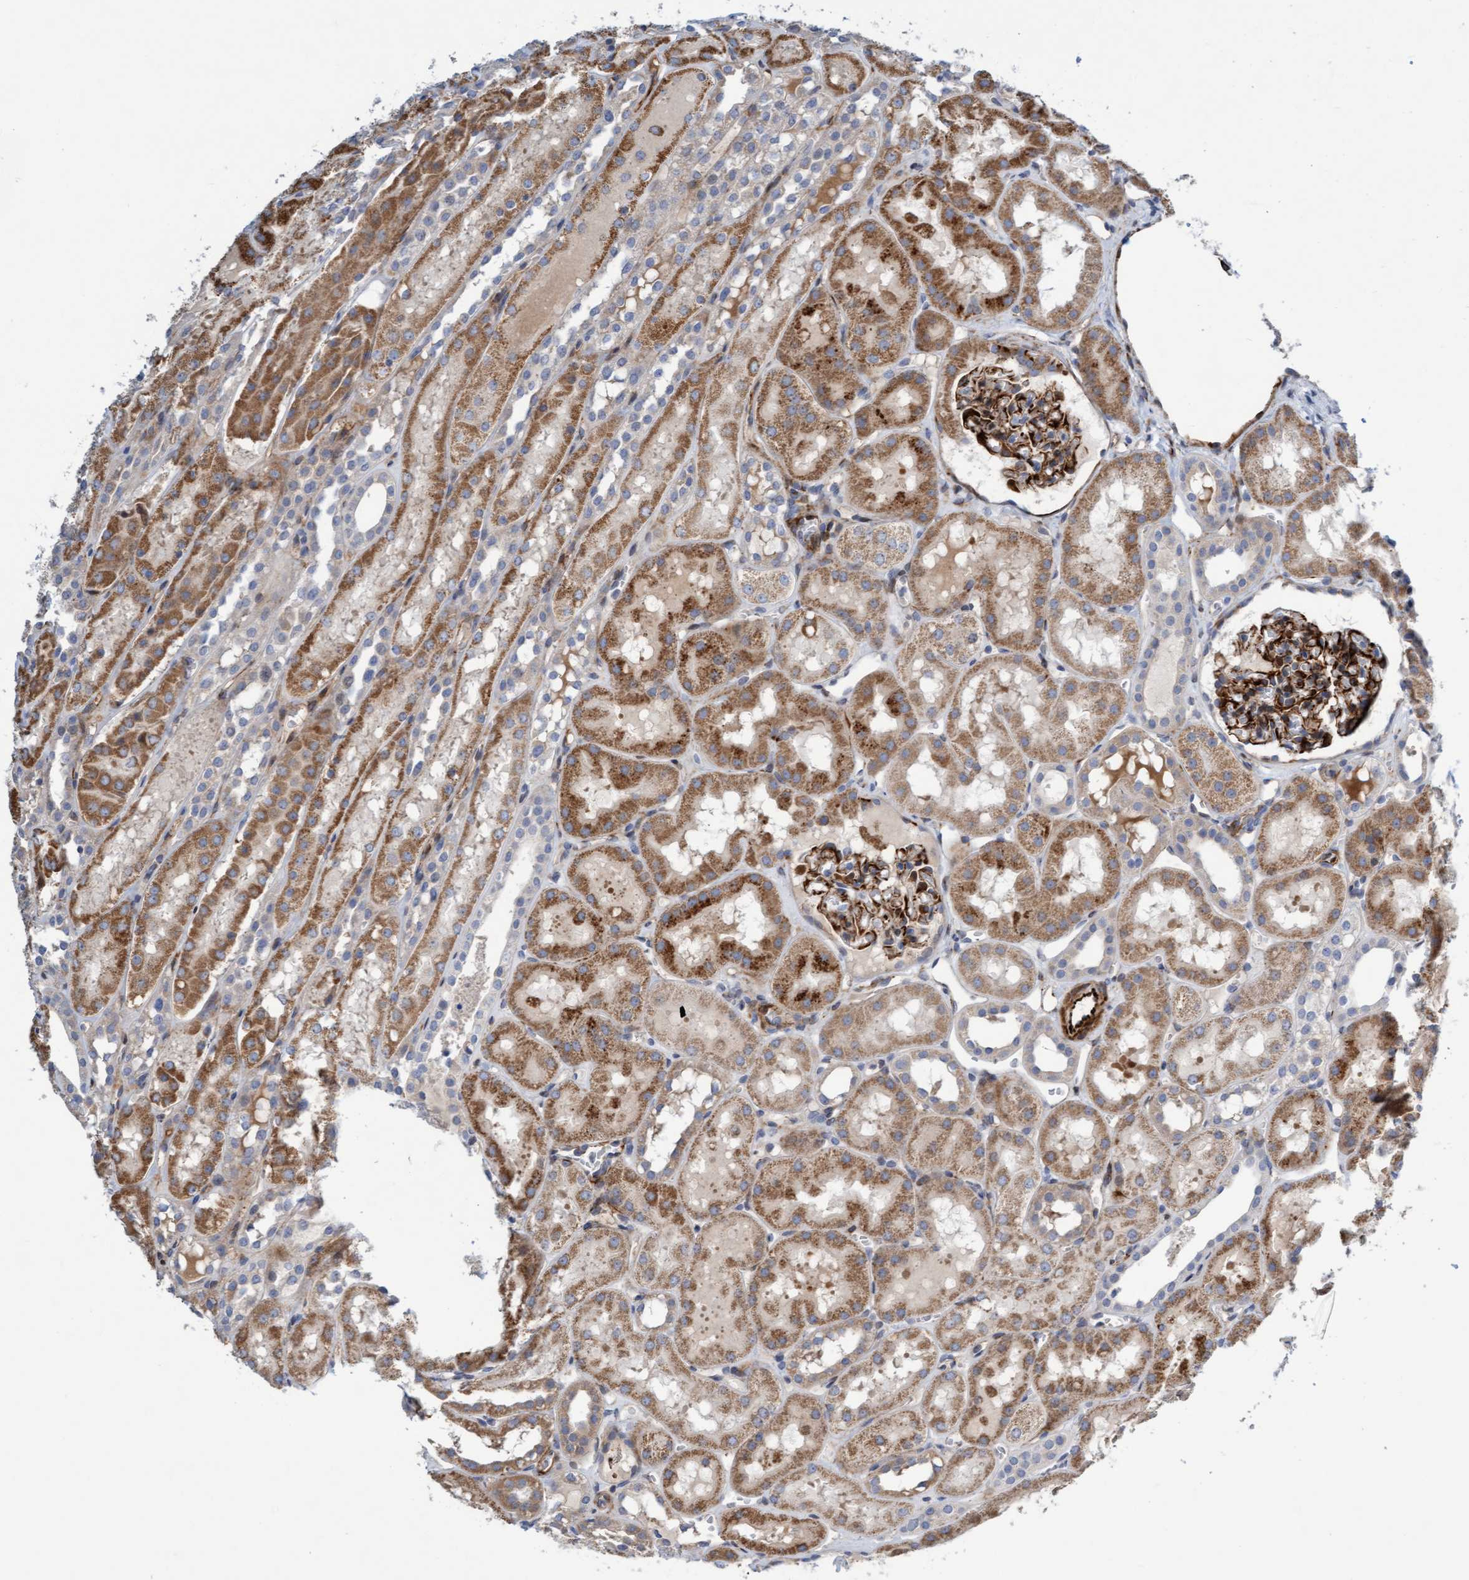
{"staining": {"intensity": "strong", "quantity": "25%-75%", "location": "cytoplasmic/membranous"}, "tissue": "kidney", "cell_type": "Cells in glomeruli", "image_type": "normal", "snomed": [{"axis": "morphology", "description": "Normal tissue, NOS"}, {"axis": "topography", "description": "Kidney"}, {"axis": "topography", "description": "Urinary bladder"}], "caption": "IHC micrograph of benign kidney: human kidney stained using IHC displays high levels of strong protein expression localized specifically in the cytoplasmic/membranous of cells in glomeruli, appearing as a cytoplasmic/membranous brown color.", "gene": "POLG2", "patient": {"sex": "male", "age": 16}}